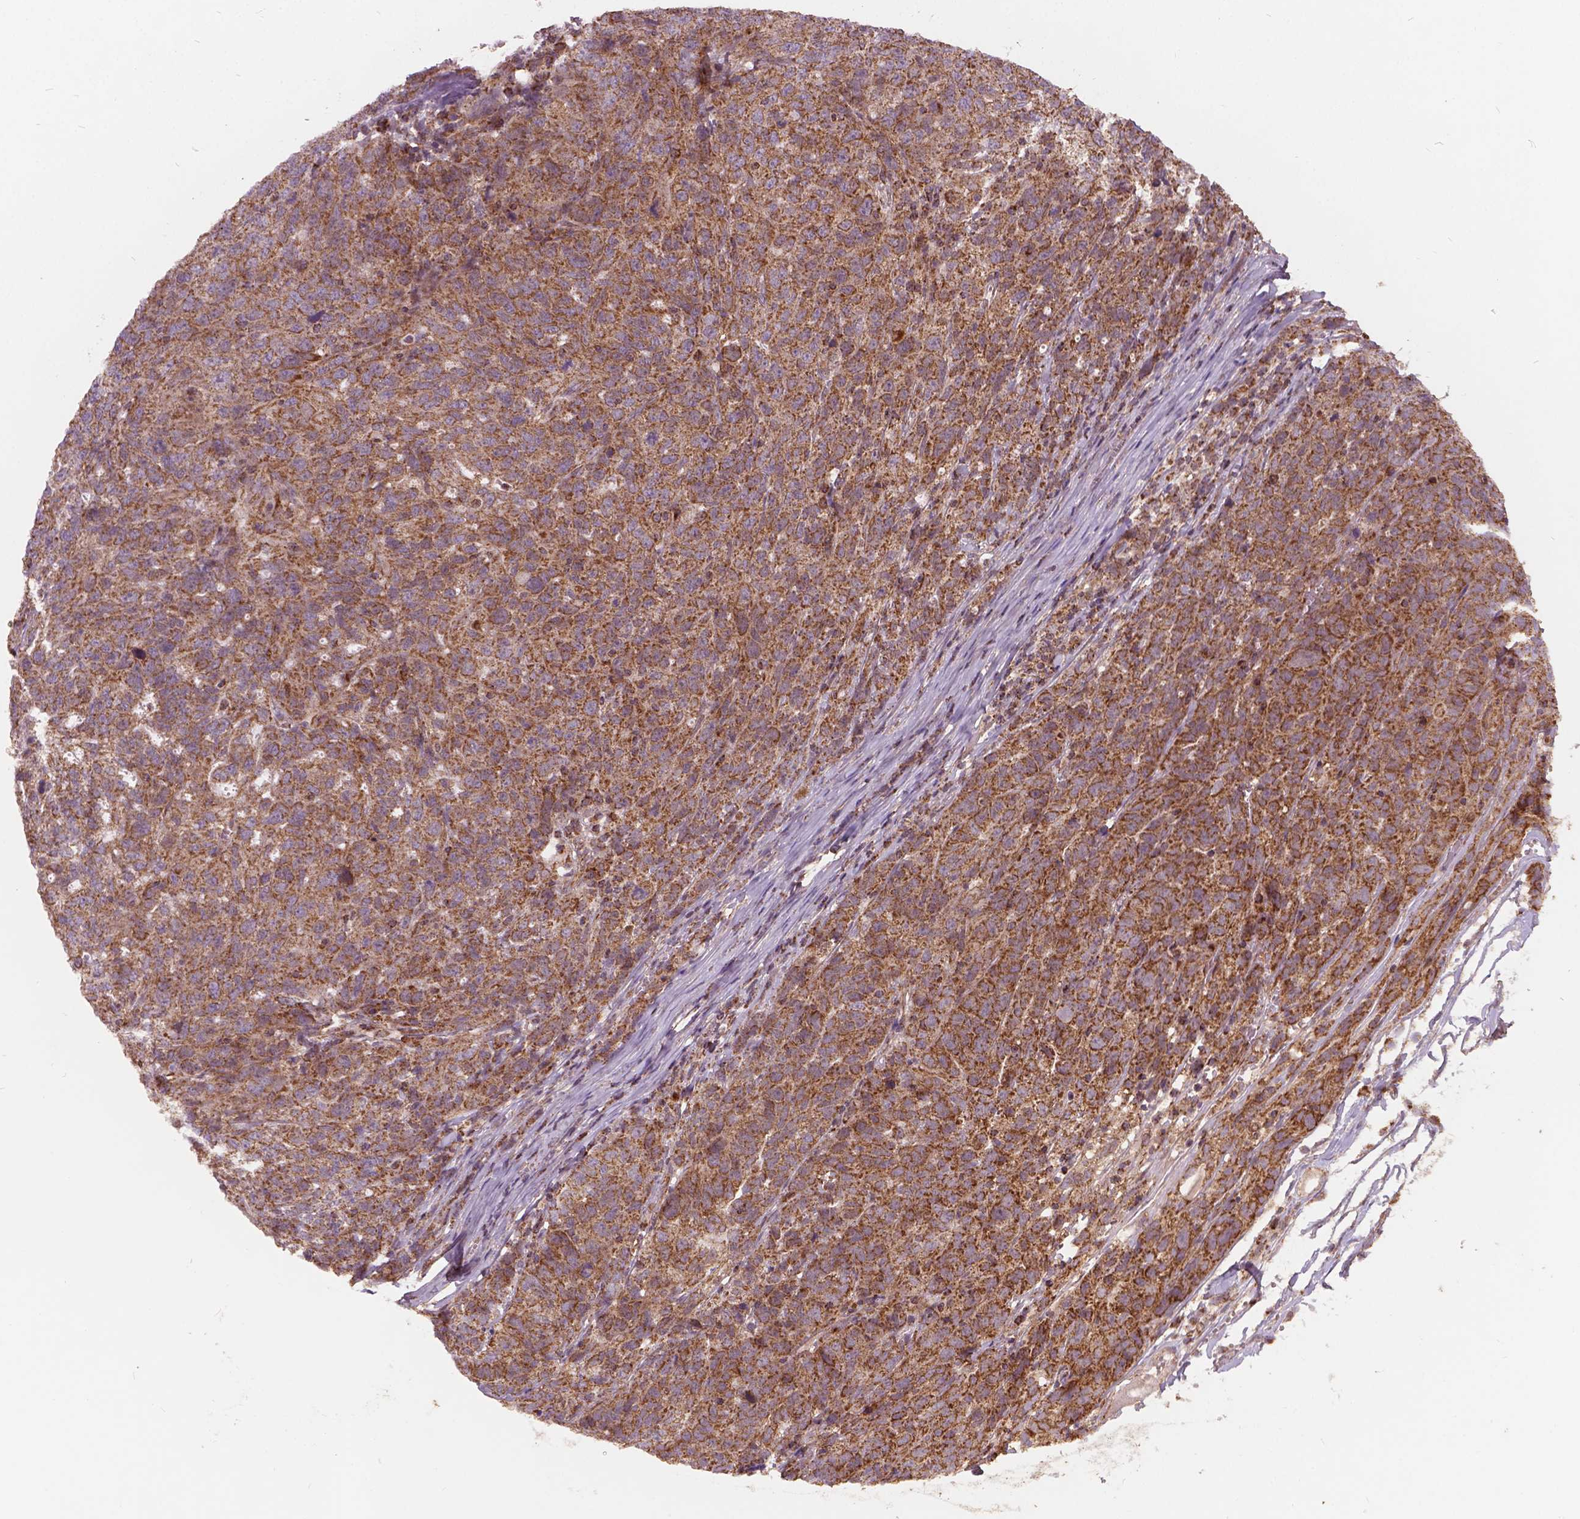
{"staining": {"intensity": "strong", "quantity": ">75%", "location": "cytoplasmic/membranous"}, "tissue": "ovarian cancer", "cell_type": "Tumor cells", "image_type": "cancer", "snomed": [{"axis": "morphology", "description": "Cystadenocarcinoma, serous, NOS"}, {"axis": "topography", "description": "Ovary"}], "caption": "Brown immunohistochemical staining in human ovarian serous cystadenocarcinoma shows strong cytoplasmic/membranous positivity in approximately >75% of tumor cells.", "gene": "UBXN2A", "patient": {"sex": "female", "age": 71}}